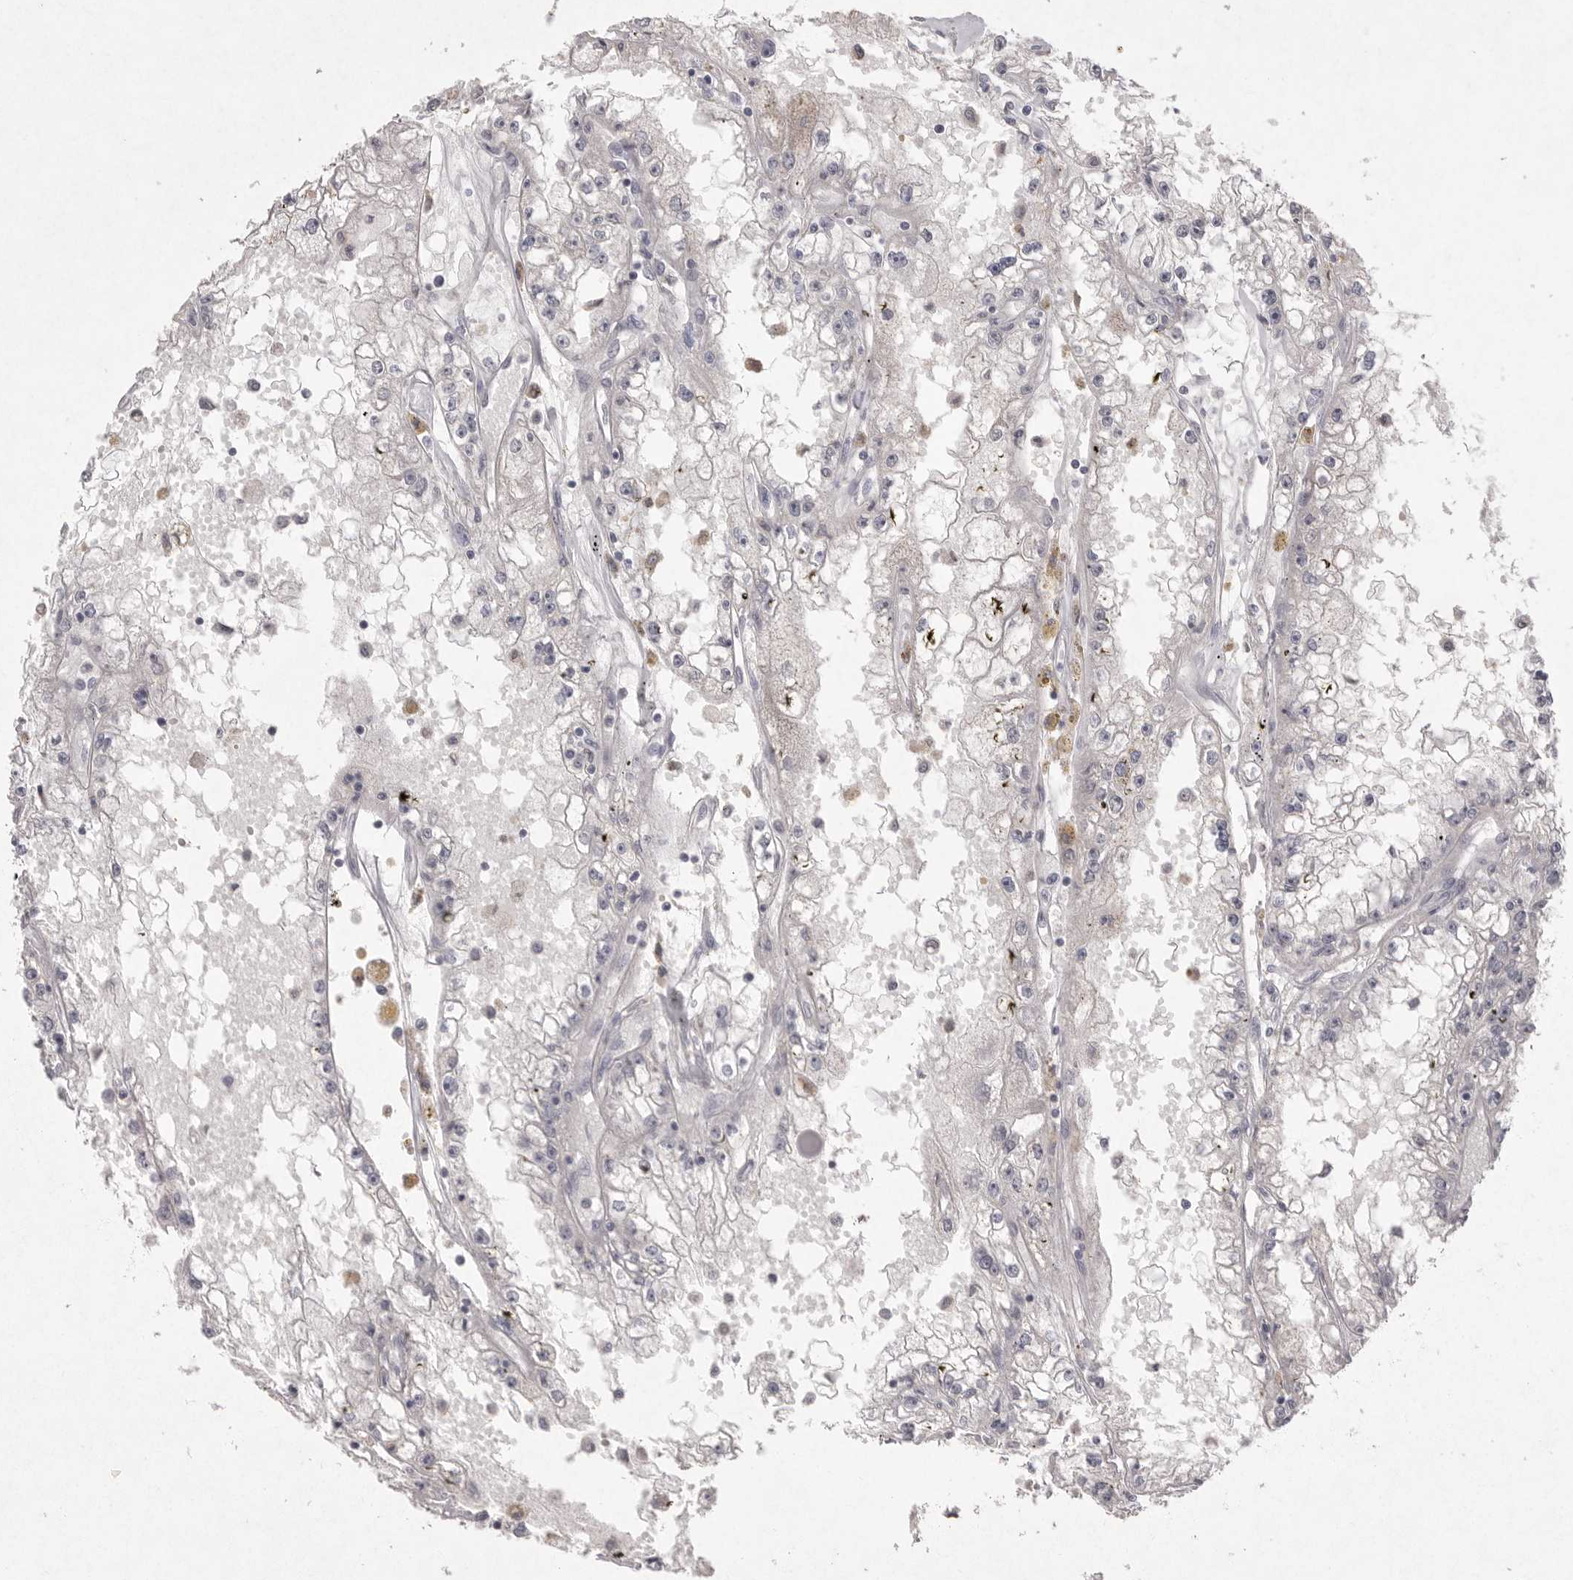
{"staining": {"intensity": "negative", "quantity": "none", "location": "none"}, "tissue": "renal cancer", "cell_type": "Tumor cells", "image_type": "cancer", "snomed": [{"axis": "morphology", "description": "Adenocarcinoma, NOS"}, {"axis": "topography", "description": "Kidney"}], "caption": "Immunohistochemistry histopathology image of human adenocarcinoma (renal) stained for a protein (brown), which reveals no positivity in tumor cells. Nuclei are stained in blue.", "gene": "VANGL2", "patient": {"sex": "male", "age": 56}}